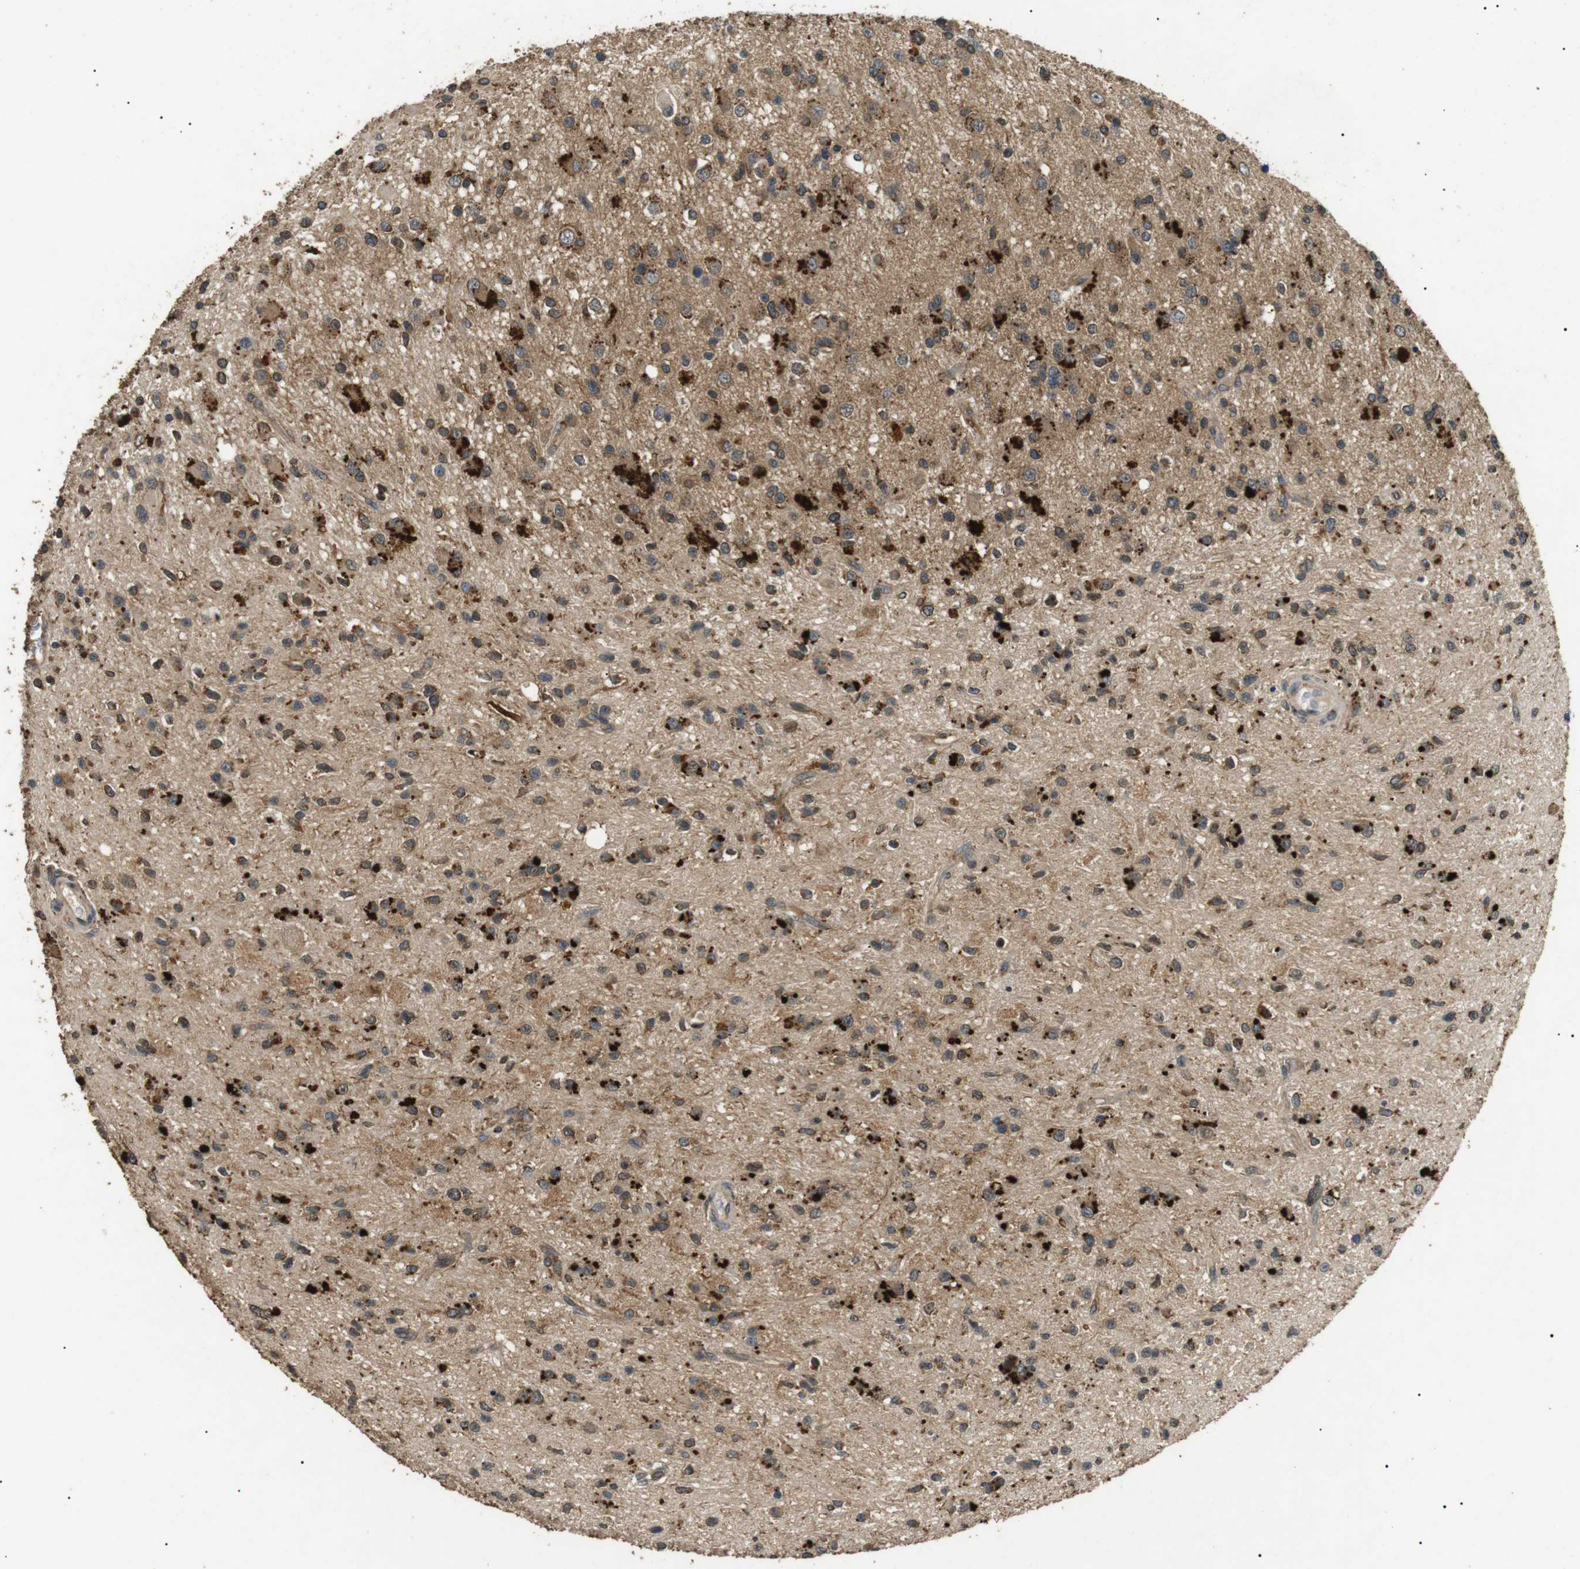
{"staining": {"intensity": "moderate", "quantity": ">75%", "location": "cytoplasmic/membranous"}, "tissue": "glioma", "cell_type": "Tumor cells", "image_type": "cancer", "snomed": [{"axis": "morphology", "description": "Glioma, malignant, High grade"}, {"axis": "topography", "description": "Brain"}], "caption": "Glioma stained with immunohistochemistry reveals moderate cytoplasmic/membranous staining in about >75% of tumor cells. The staining is performed using DAB brown chromogen to label protein expression. The nuclei are counter-stained blue using hematoxylin.", "gene": "TBC1D15", "patient": {"sex": "male", "age": 33}}